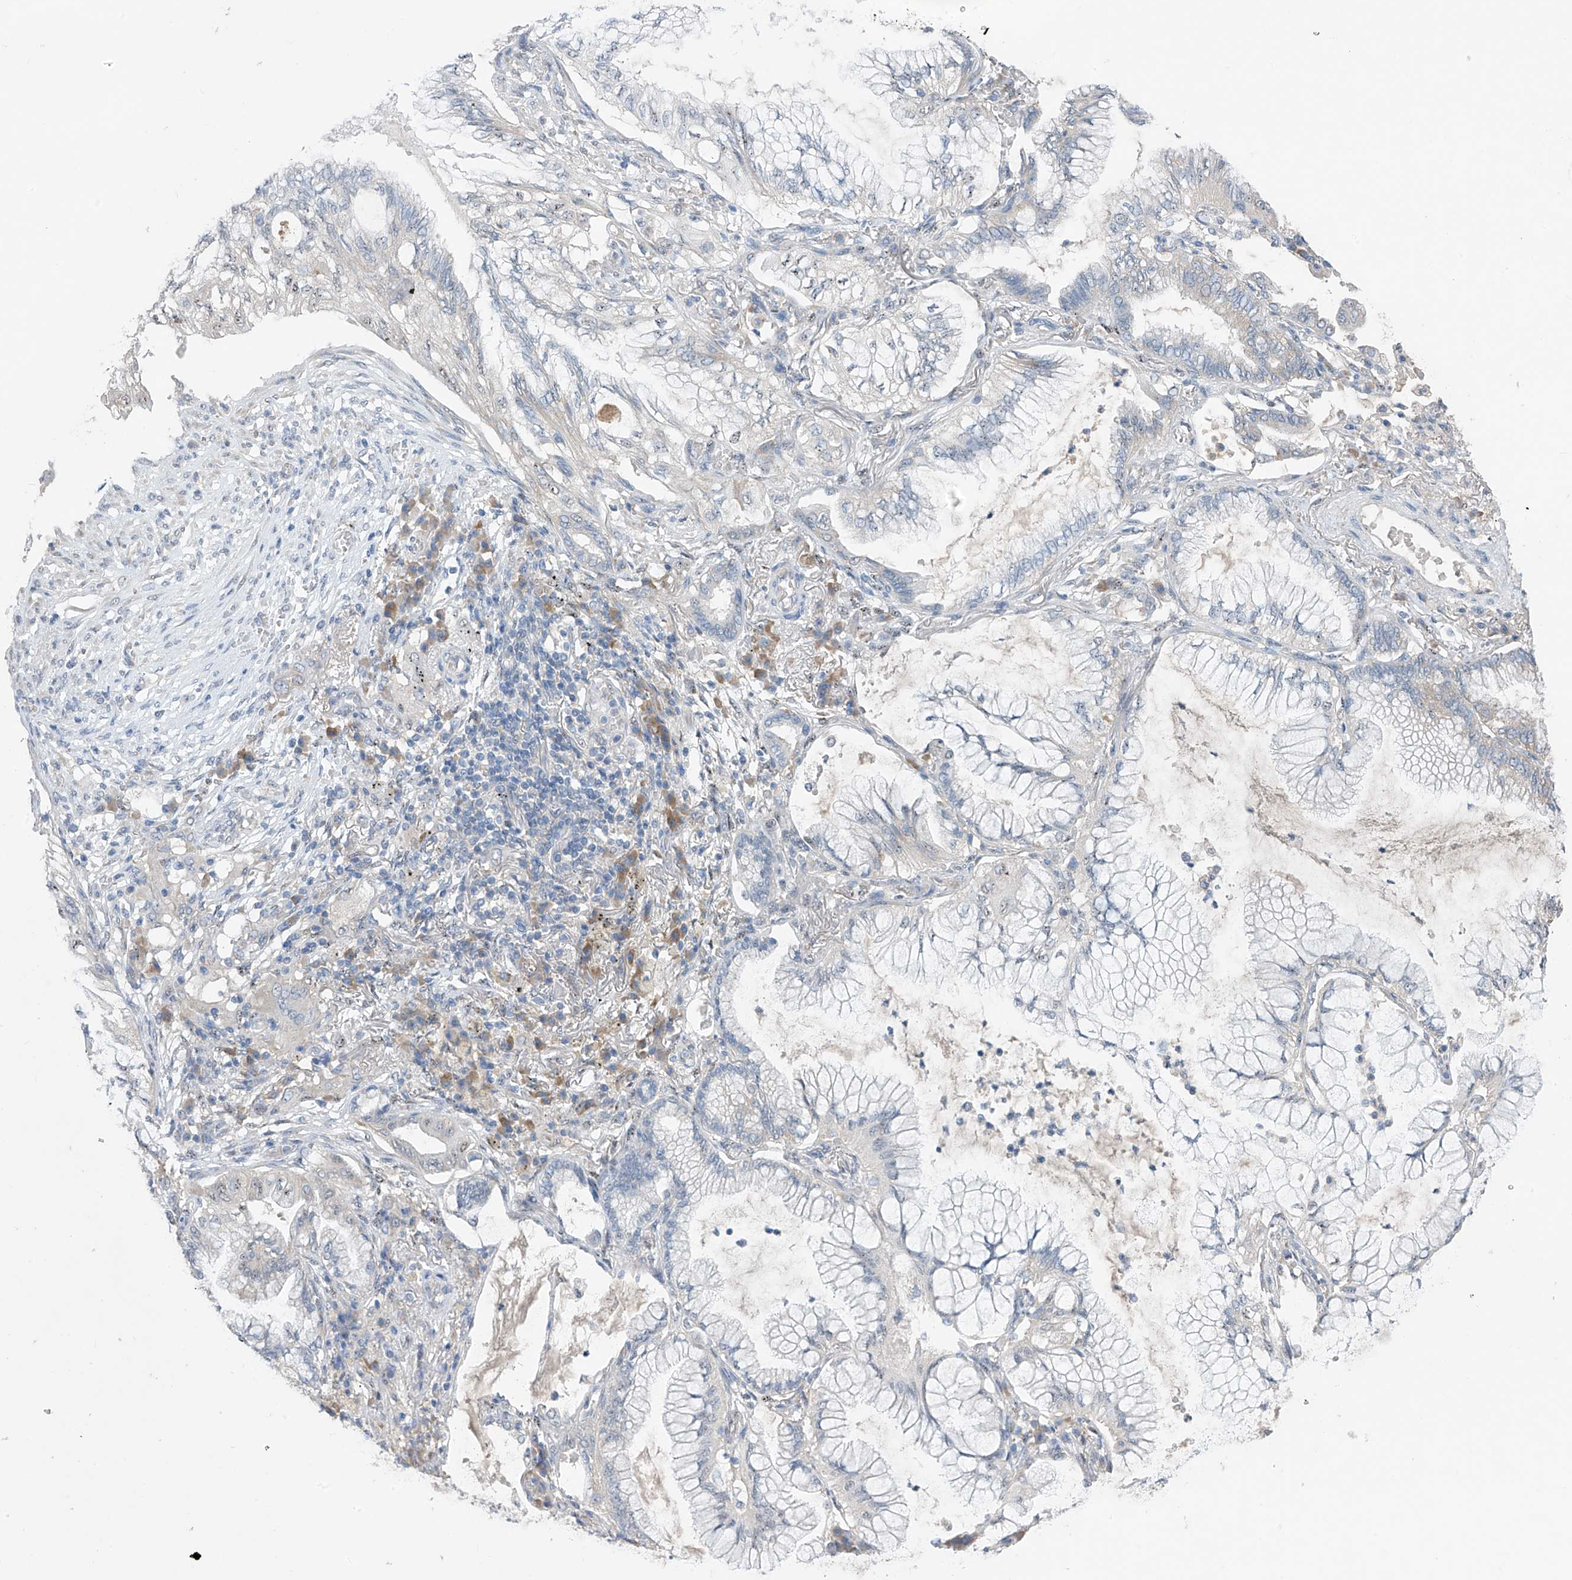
{"staining": {"intensity": "weak", "quantity": "<25%", "location": "cytoplasmic/membranous"}, "tissue": "lung cancer", "cell_type": "Tumor cells", "image_type": "cancer", "snomed": [{"axis": "morphology", "description": "Adenocarcinoma, NOS"}, {"axis": "topography", "description": "Lung"}], "caption": "Immunohistochemistry (IHC) of human adenocarcinoma (lung) displays no staining in tumor cells.", "gene": "RPL4", "patient": {"sex": "female", "age": 70}}